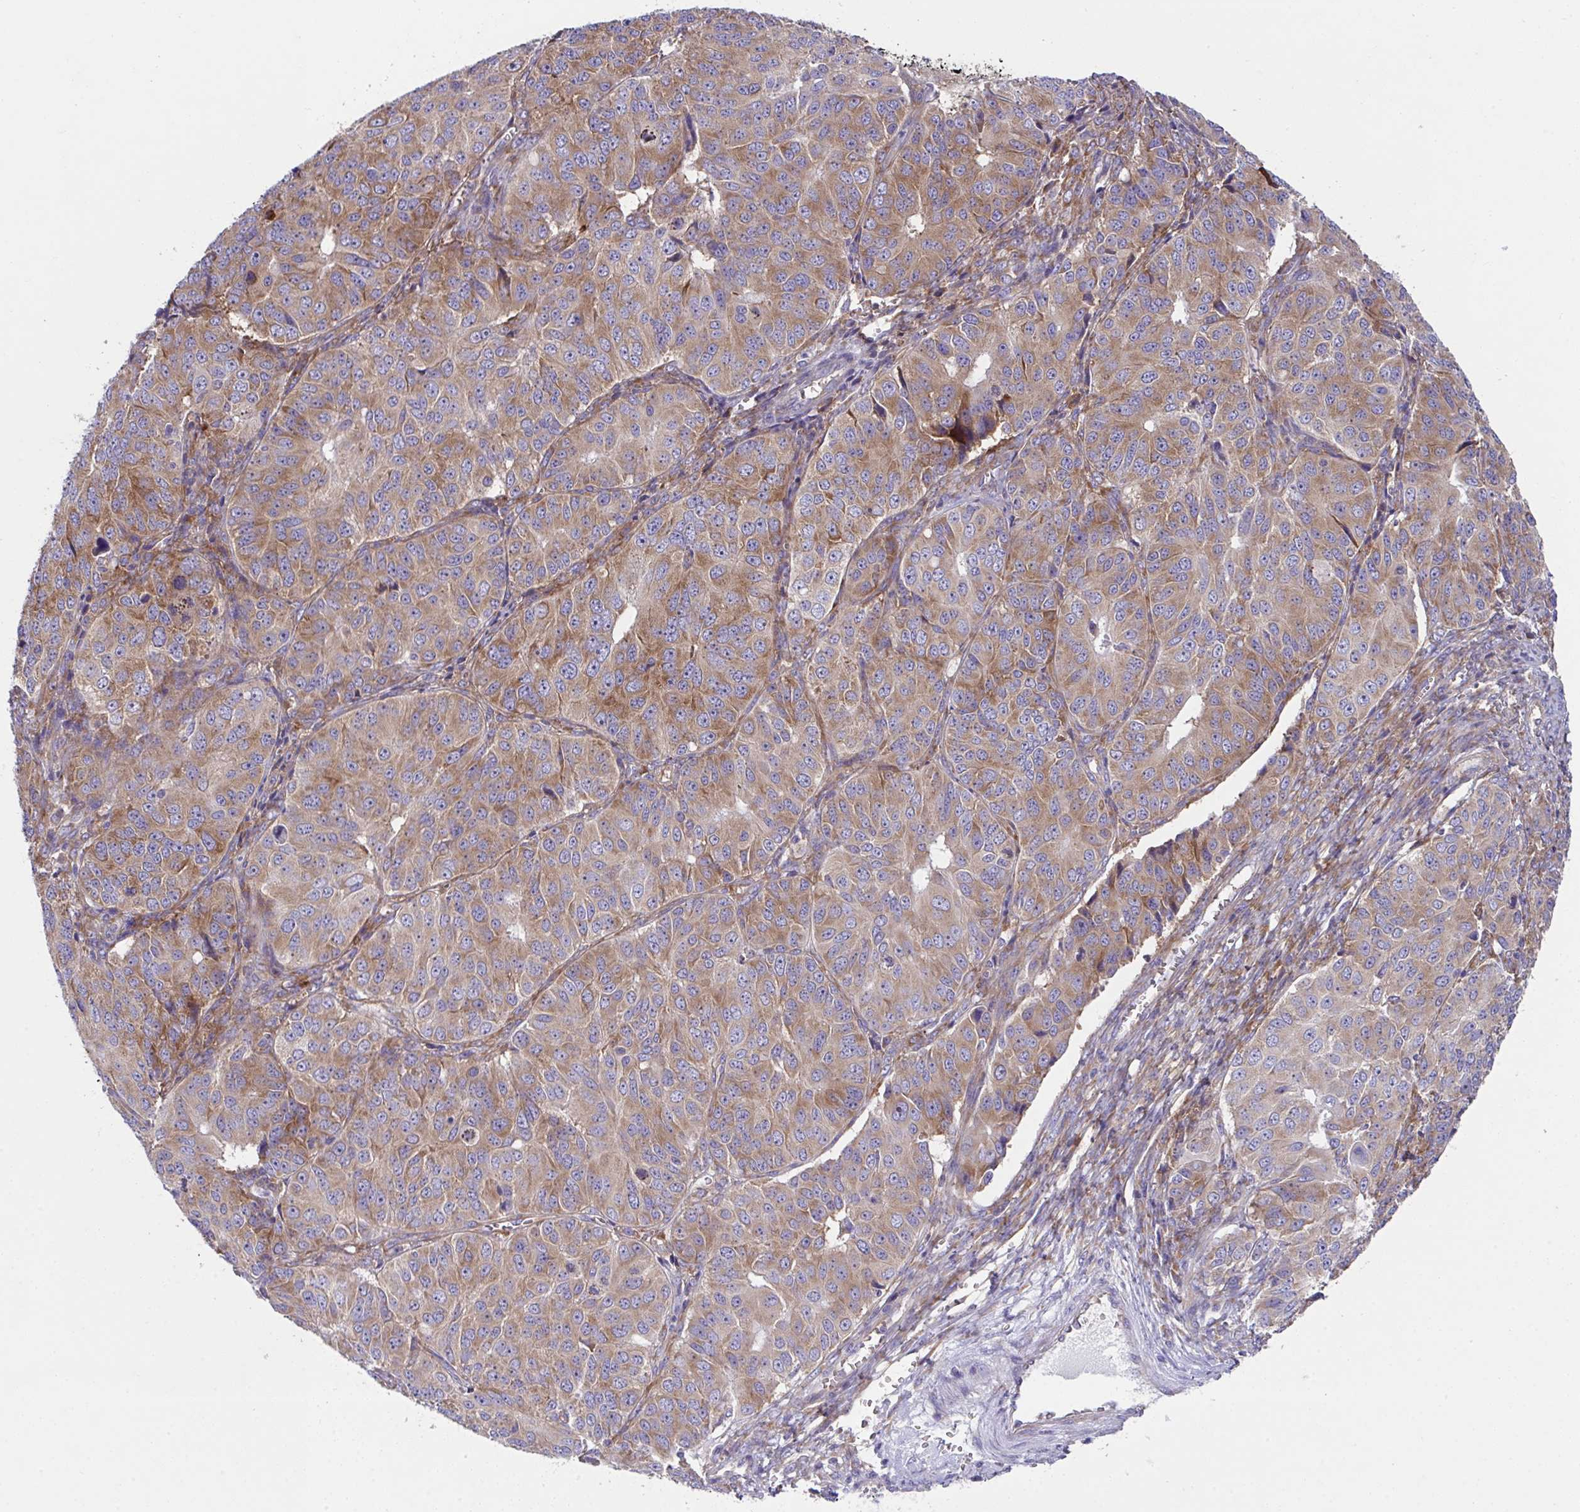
{"staining": {"intensity": "moderate", "quantity": "25%-75%", "location": "cytoplasmic/membranous"}, "tissue": "ovarian cancer", "cell_type": "Tumor cells", "image_type": "cancer", "snomed": [{"axis": "morphology", "description": "Carcinoma, endometroid"}, {"axis": "topography", "description": "Ovary"}], "caption": "About 25%-75% of tumor cells in human ovarian cancer show moderate cytoplasmic/membranous protein expression as visualized by brown immunohistochemical staining.", "gene": "FAU", "patient": {"sex": "female", "age": 51}}